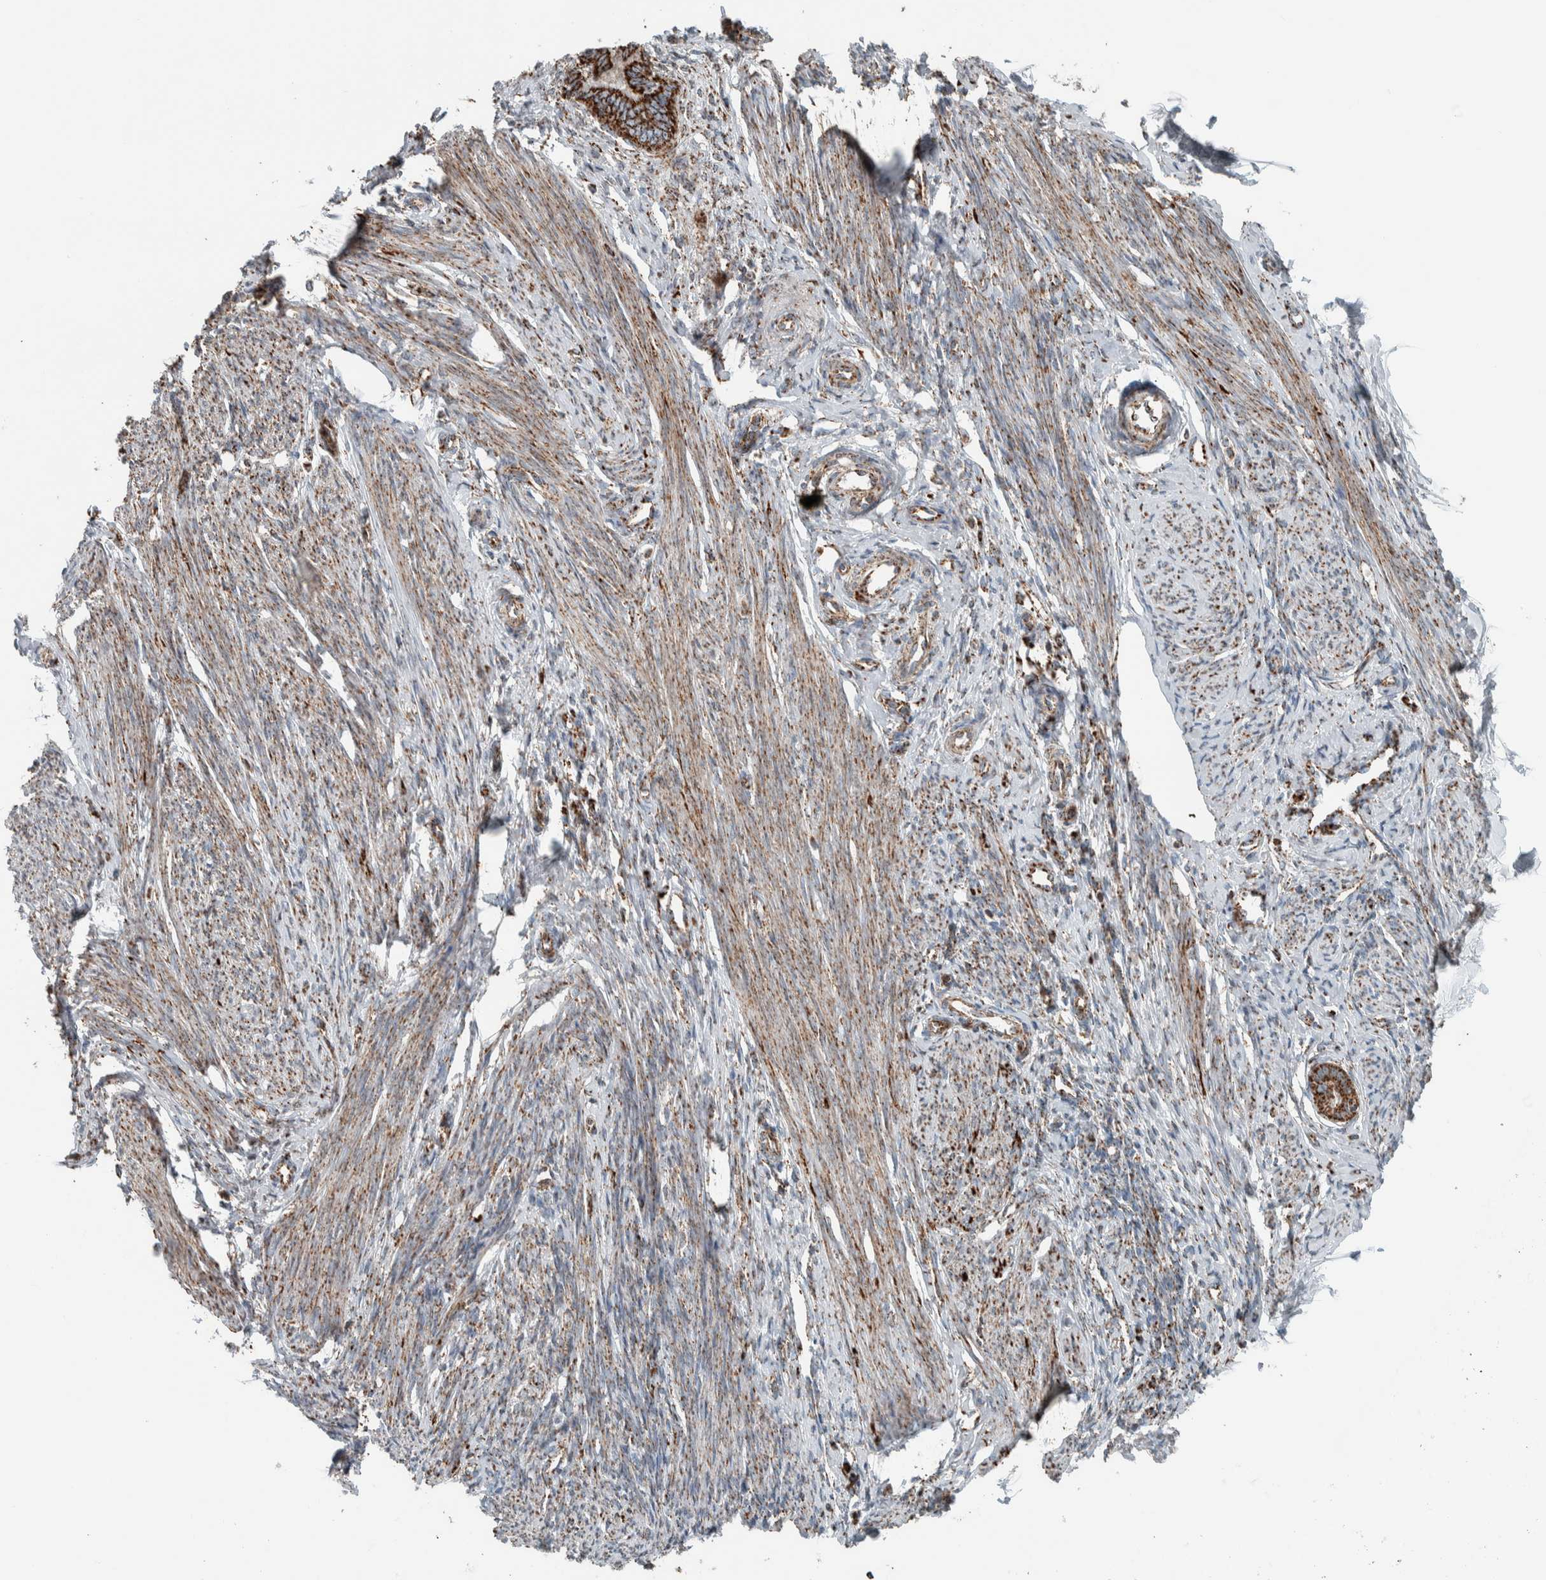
{"staining": {"intensity": "moderate", "quantity": ">75%", "location": "cytoplasmic/membranous"}, "tissue": "endometrium", "cell_type": "Cells in endometrial stroma", "image_type": "normal", "snomed": [{"axis": "morphology", "description": "Normal tissue, NOS"}, {"axis": "topography", "description": "Endometrium"}], "caption": "The photomicrograph shows staining of benign endometrium, revealing moderate cytoplasmic/membranous protein positivity (brown color) within cells in endometrial stroma.", "gene": "CNTROB", "patient": {"sex": "female", "age": 56}}